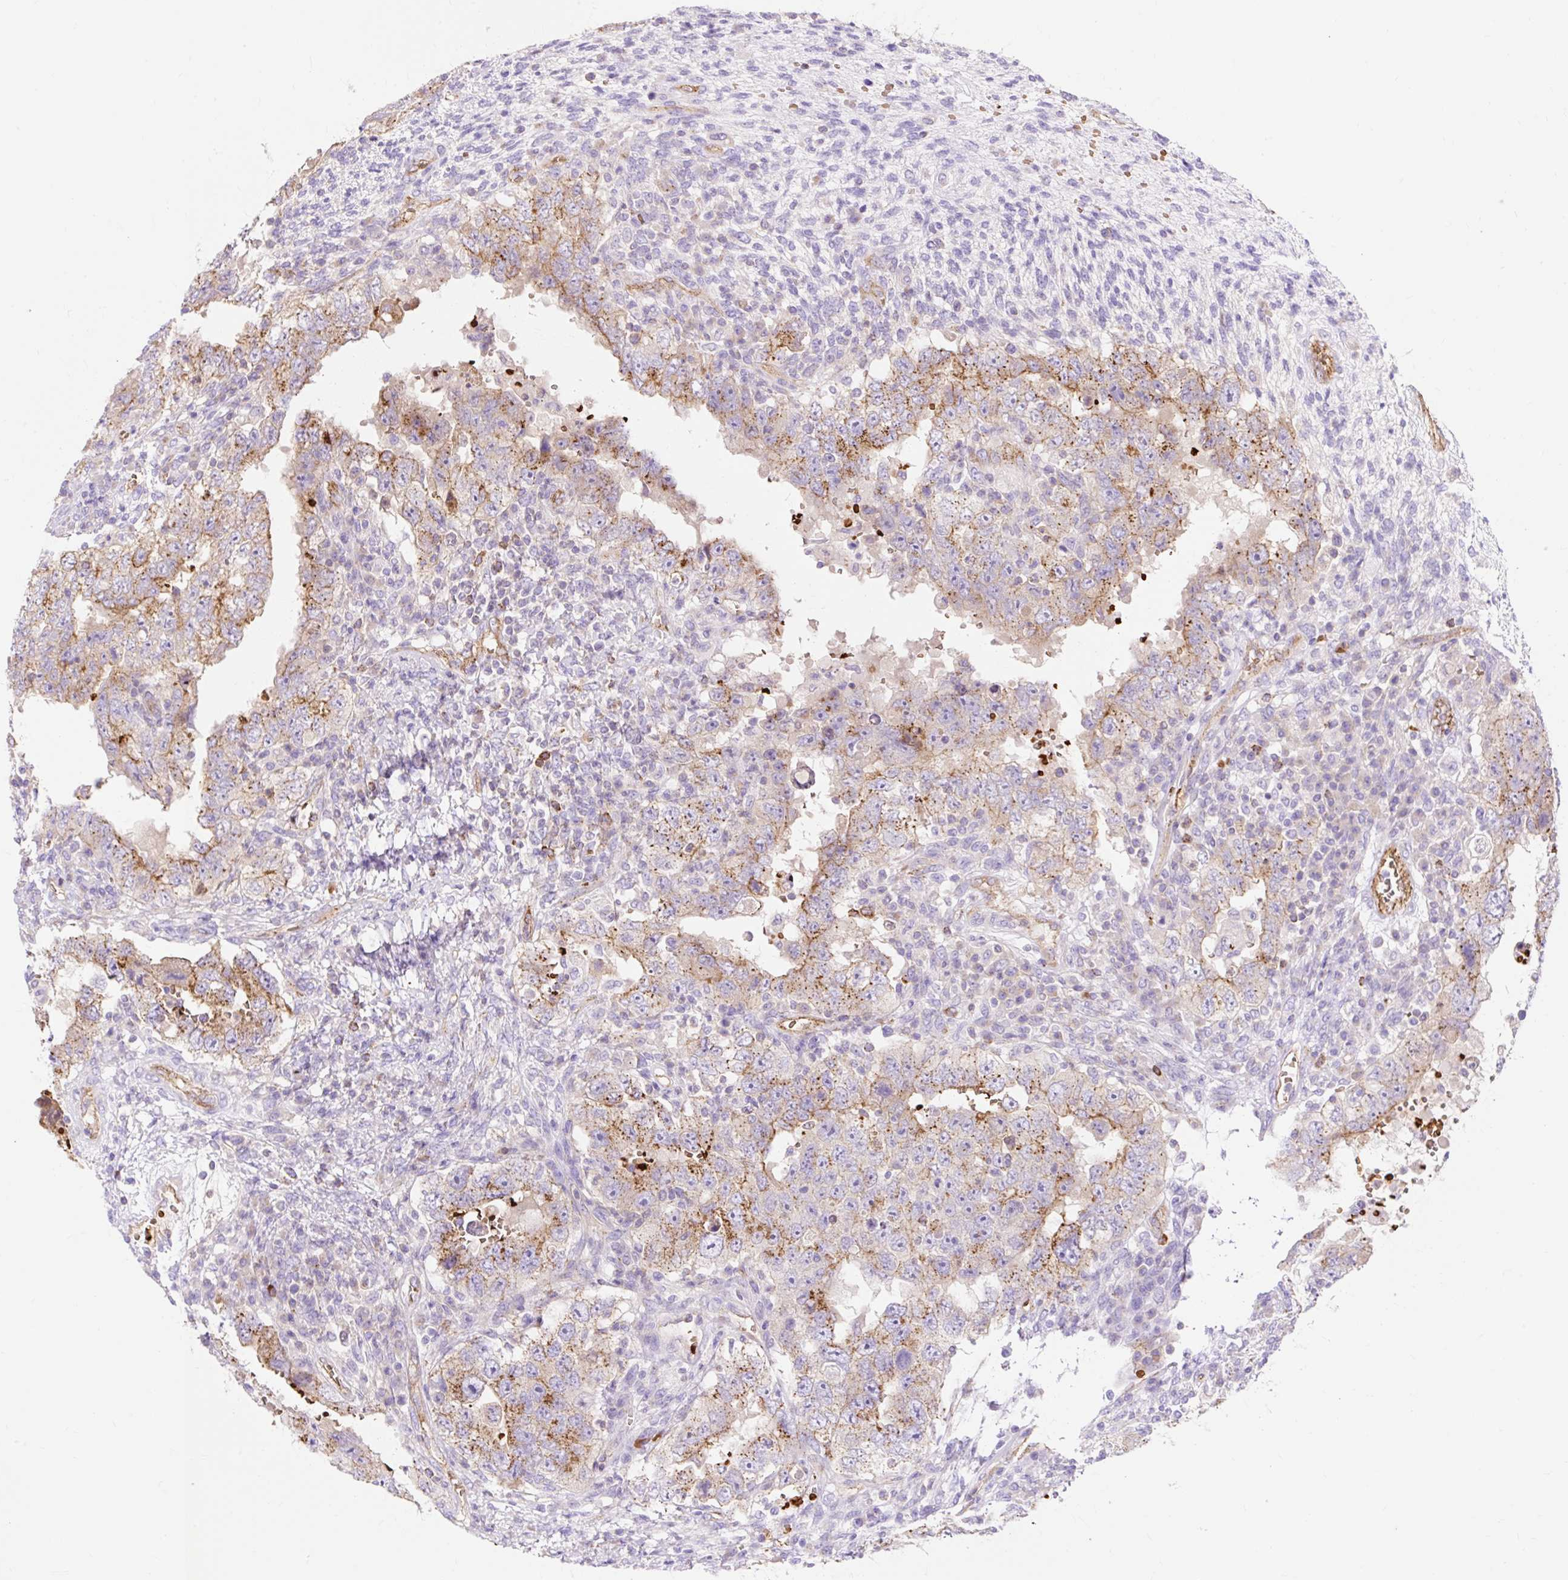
{"staining": {"intensity": "moderate", "quantity": "25%-75%", "location": "cytoplasmic/membranous"}, "tissue": "testis cancer", "cell_type": "Tumor cells", "image_type": "cancer", "snomed": [{"axis": "morphology", "description": "Carcinoma, Embryonal, NOS"}, {"axis": "topography", "description": "Testis"}], "caption": "Human testis cancer (embryonal carcinoma) stained for a protein (brown) demonstrates moderate cytoplasmic/membranous positive positivity in approximately 25%-75% of tumor cells.", "gene": "HIP1R", "patient": {"sex": "male", "age": 26}}